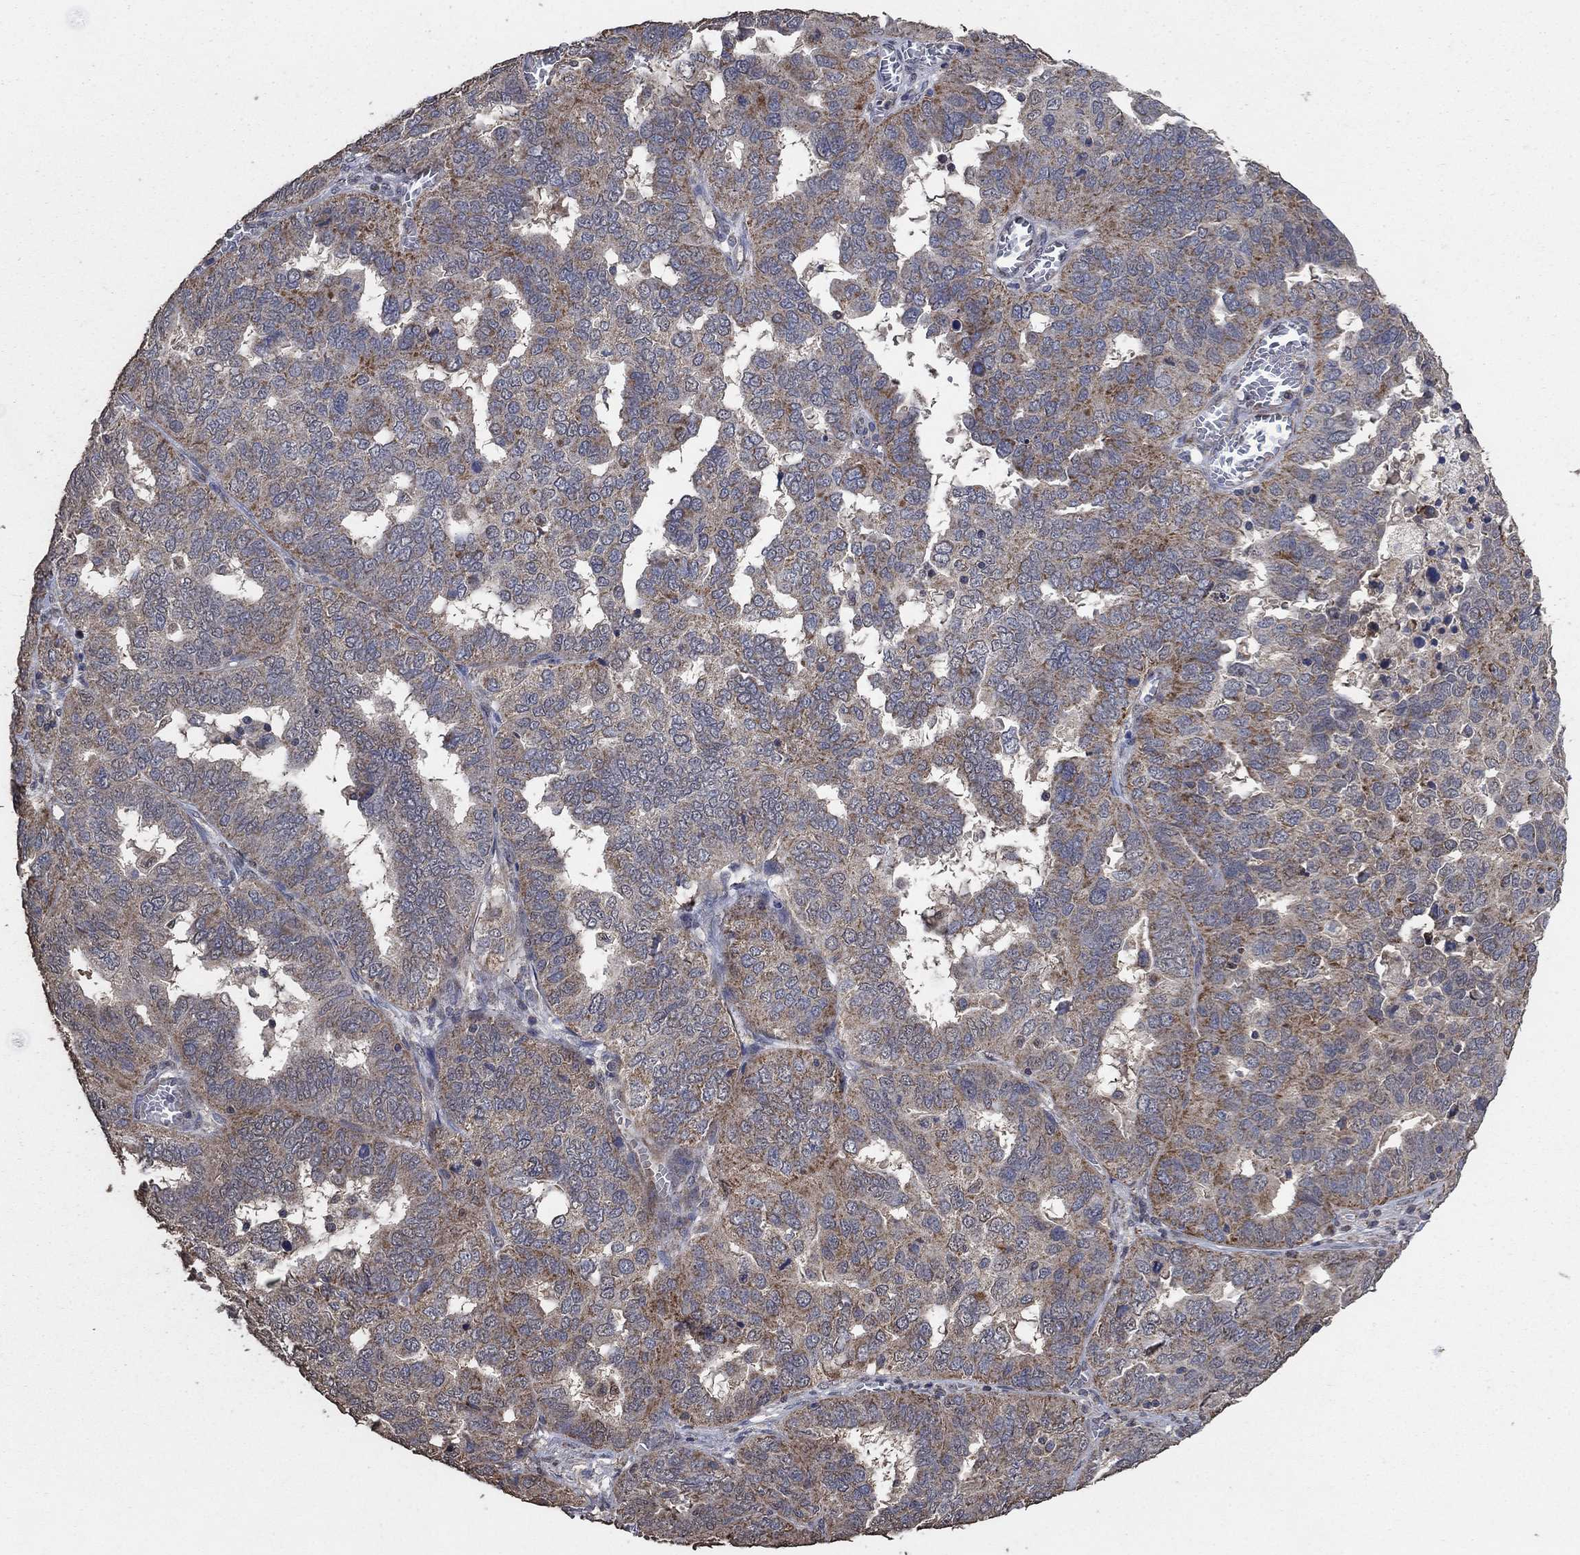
{"staining": {"intensity": "strong", "quantity": "<25%", "location": "cytoplasmic/membranous"}, "tissue": "ovarian cancer", "cell_type": "Tumor cells", "image_type": "cancer", "snomed": [{"axis": "morphology", "description": "Carcinoma, endometroid"}, {"axis": "topography", "description": "Soft tissue"}, {"axis": "topography", "description": "Ovary"}], "caption": "About <25% of tumor cells in ovarian cancer show strong cytoplasmic/membranous protein positivity as visualized by brown immunohistochemical staining.", "gene": "MRPS24", "patient": {"sex": "female", "age": 52}}